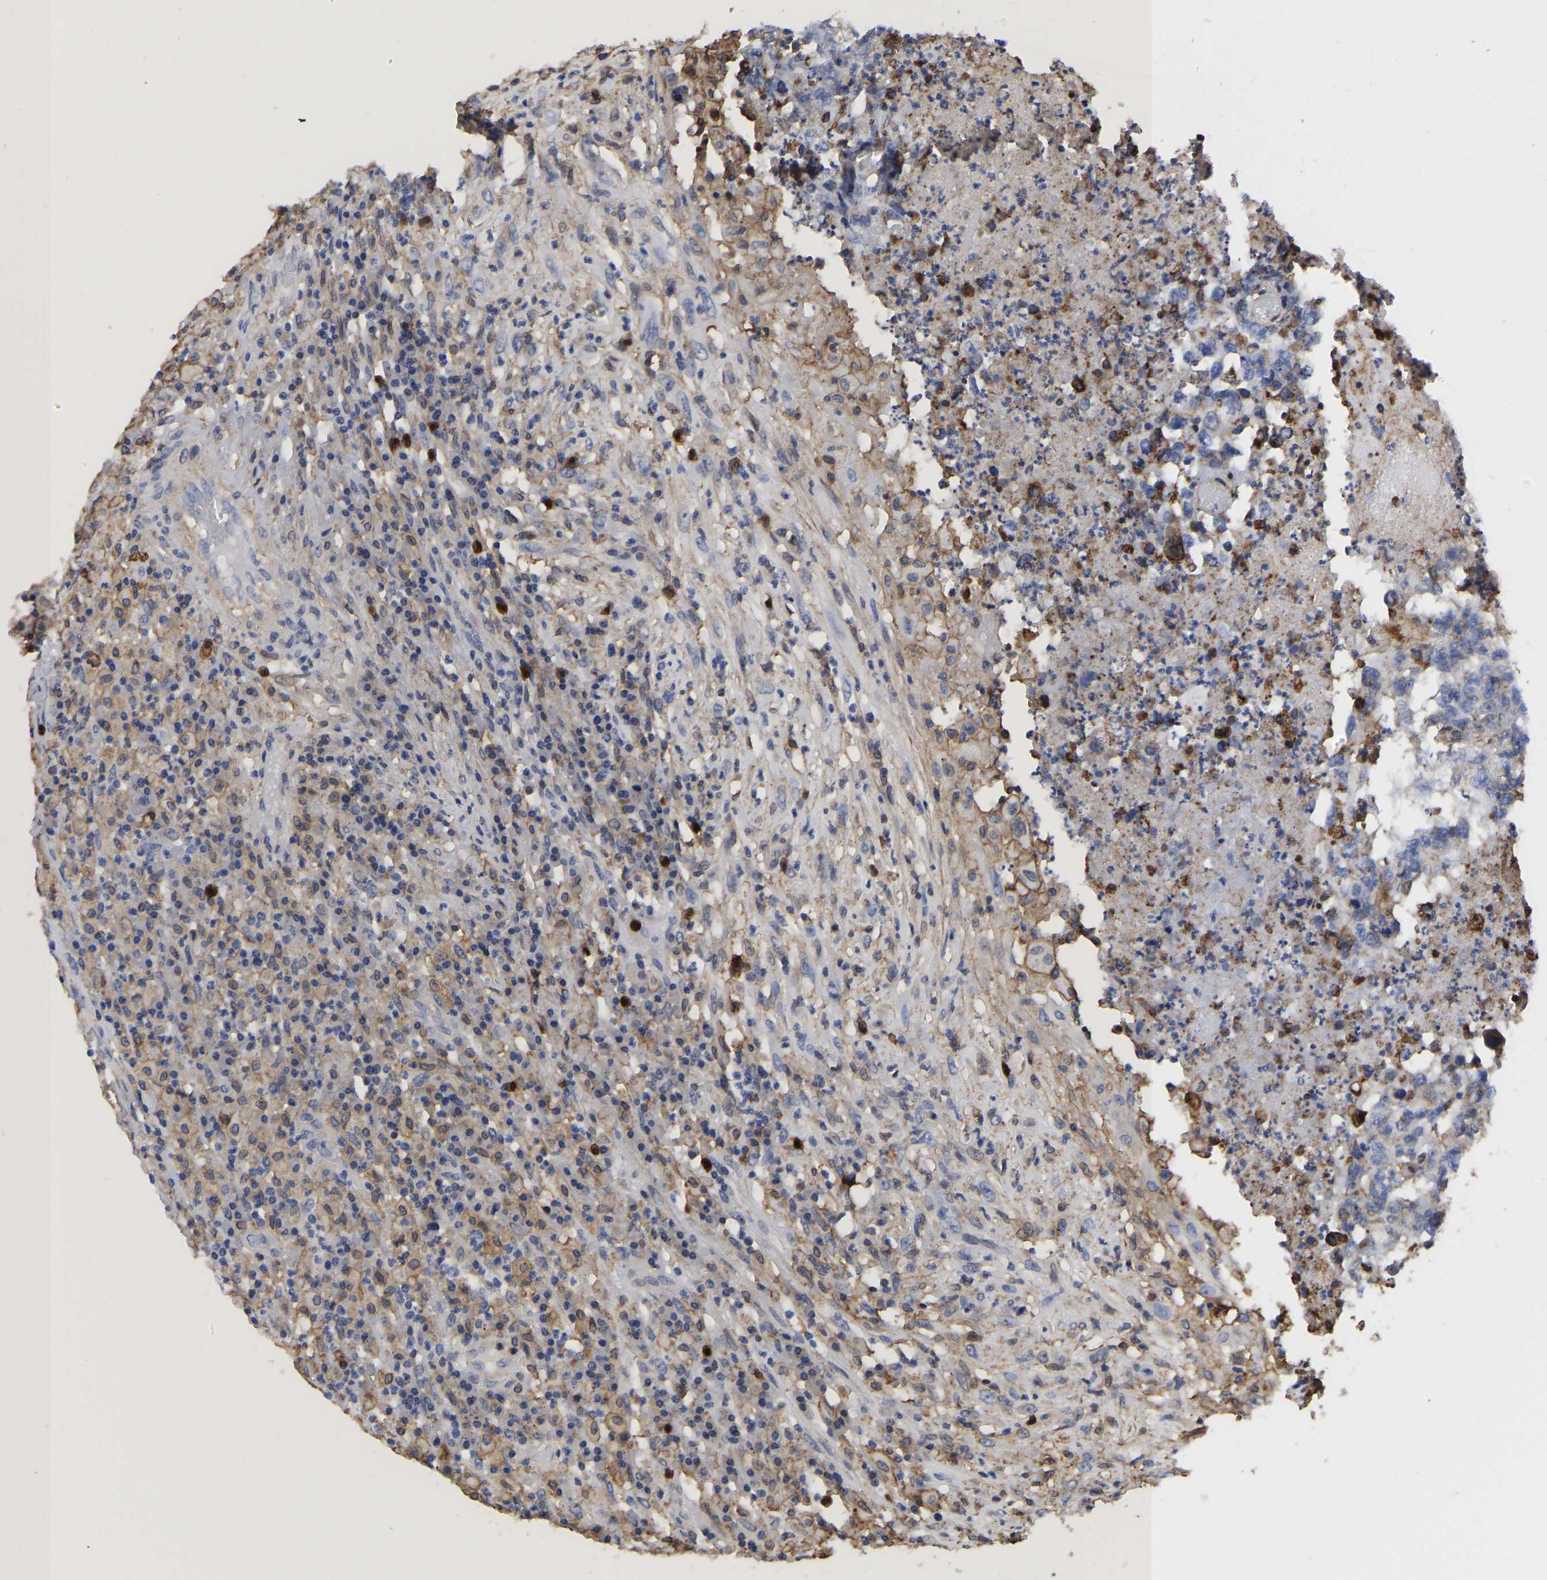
{"staining": {"intensity": "negative", "quantity": "none", "location": "none"}, "tissue": "testis cancer", "cell_type": "Tumor cells", "image_type": "cancer", "snomed": [{"axis": "morphology", "description": "Necrosis, NOS"}, {"axis": "morphology", "description": "Carcinoma, Embryonal, NOS"}, {"axis": "topography", "description": "Testis"}], "caption": "Tumor cells show no significant protein staining in testis embryonal carcinoma.", "gene": "LIF", "patient": {"sex": "male", "age": 19}}